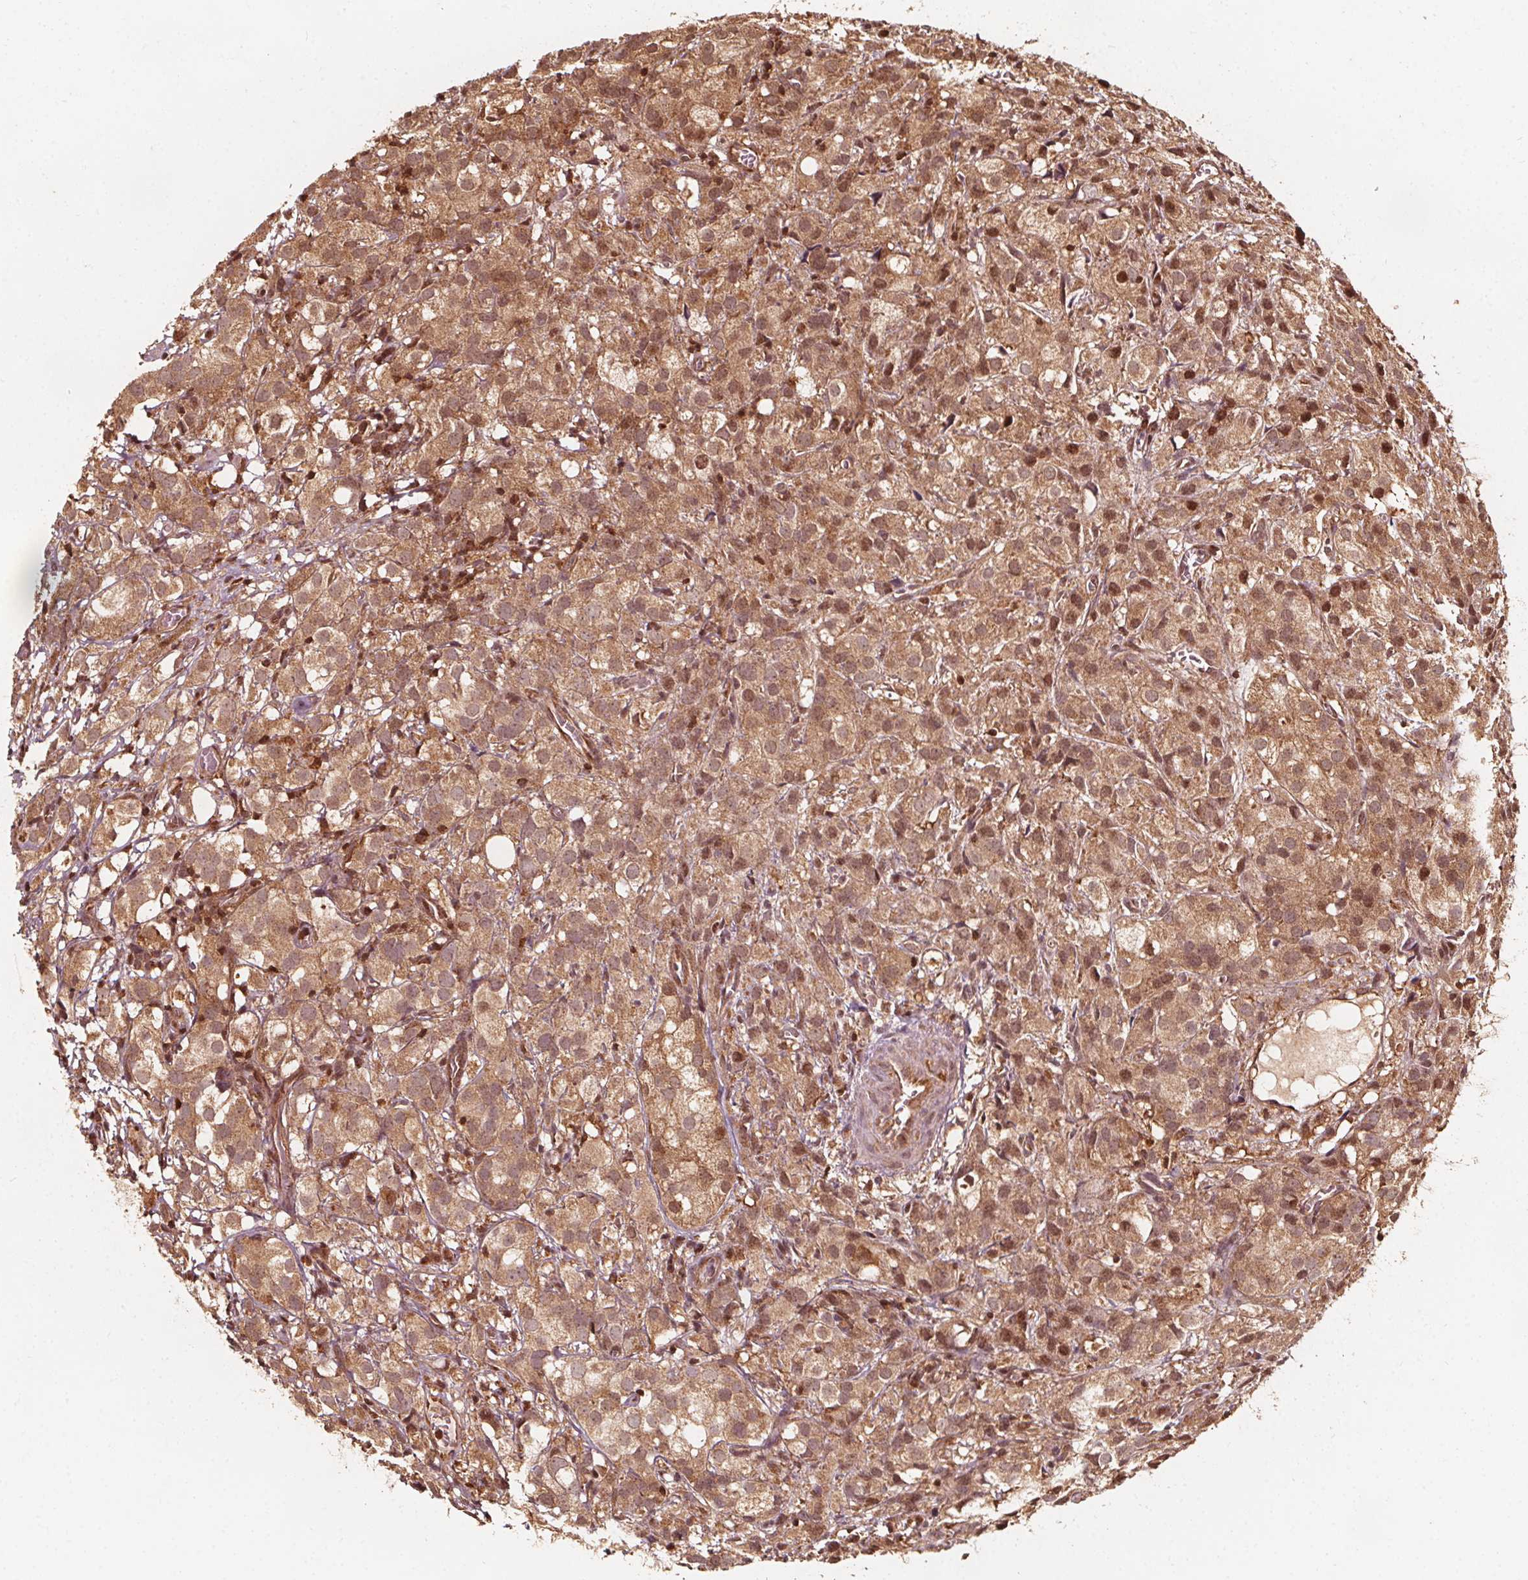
{"staining": {"intensity": "moderate", "quantity": ">75%", "location": "cytoplasmic/membranous,nuclear"}, "tissue": "prostate cancer", "cell_type": "Tumor cells", "image_type": "cancer", "snomed": [{"axis": "morphology", "description": "Adenocarcinoma, High grade"}, {"axis": "topography", "description": "Prostate"}], "caption": "The photomicrograph exhibits immunohistochemical staining of prostate cancer. There is moderate cytoplasmic/membranous and nuclear expression is identified in about >75% of tumor cells. The staining was performed using DAB (3,3'-diaminobenzidine), with brown indicating positive protein expression. Nuclei are stained blue with hematoxylin.", "gene": "AIP", "patient": {"sex": "male", "age": 86}}